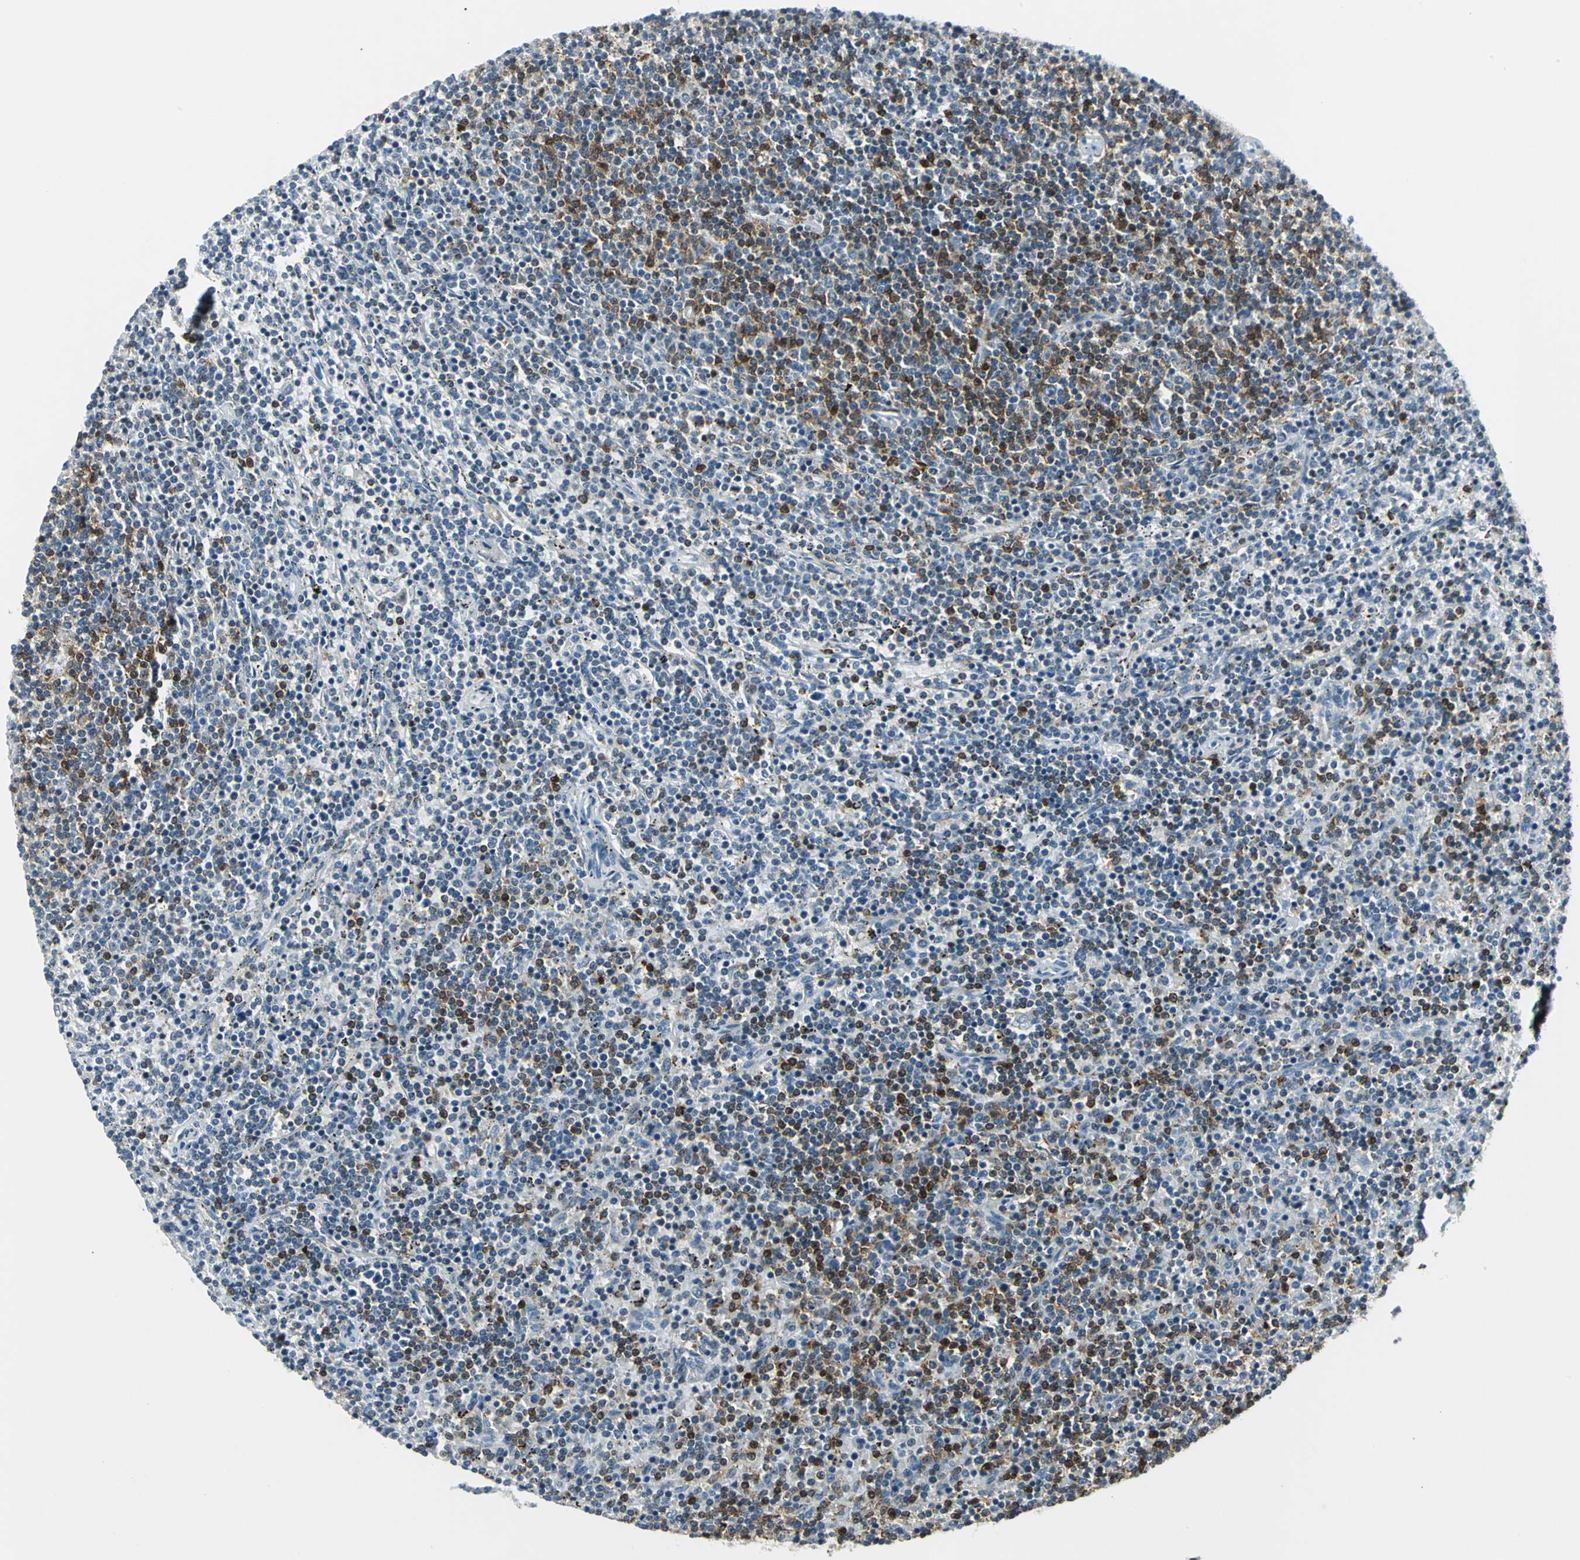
{"staining": {"intensity": "strong", "quantity": ">75%", "location": "cytoplasmic/membranous"}, "tissue": "lymphoma", "cell_type": "Tumor cells", "image_type": "cancer", "snomed": [{"axis": "morphology", "description": "Malignant lymphoma, non-Hodgkin's type, Low grade"}, {"axis": "topography", "description": "Spleen"}], "caption": "Immunohistochemistry micrograph of human low-grade malignant lymphoma, non-Hodgkin's type stained for a protein (brown), which shows high levels of strong cytoplasmic/membranous expression in approximately >75% of tumor cells.", "gene": "USP40", "patient": {"sex": "female", "age": 50}}